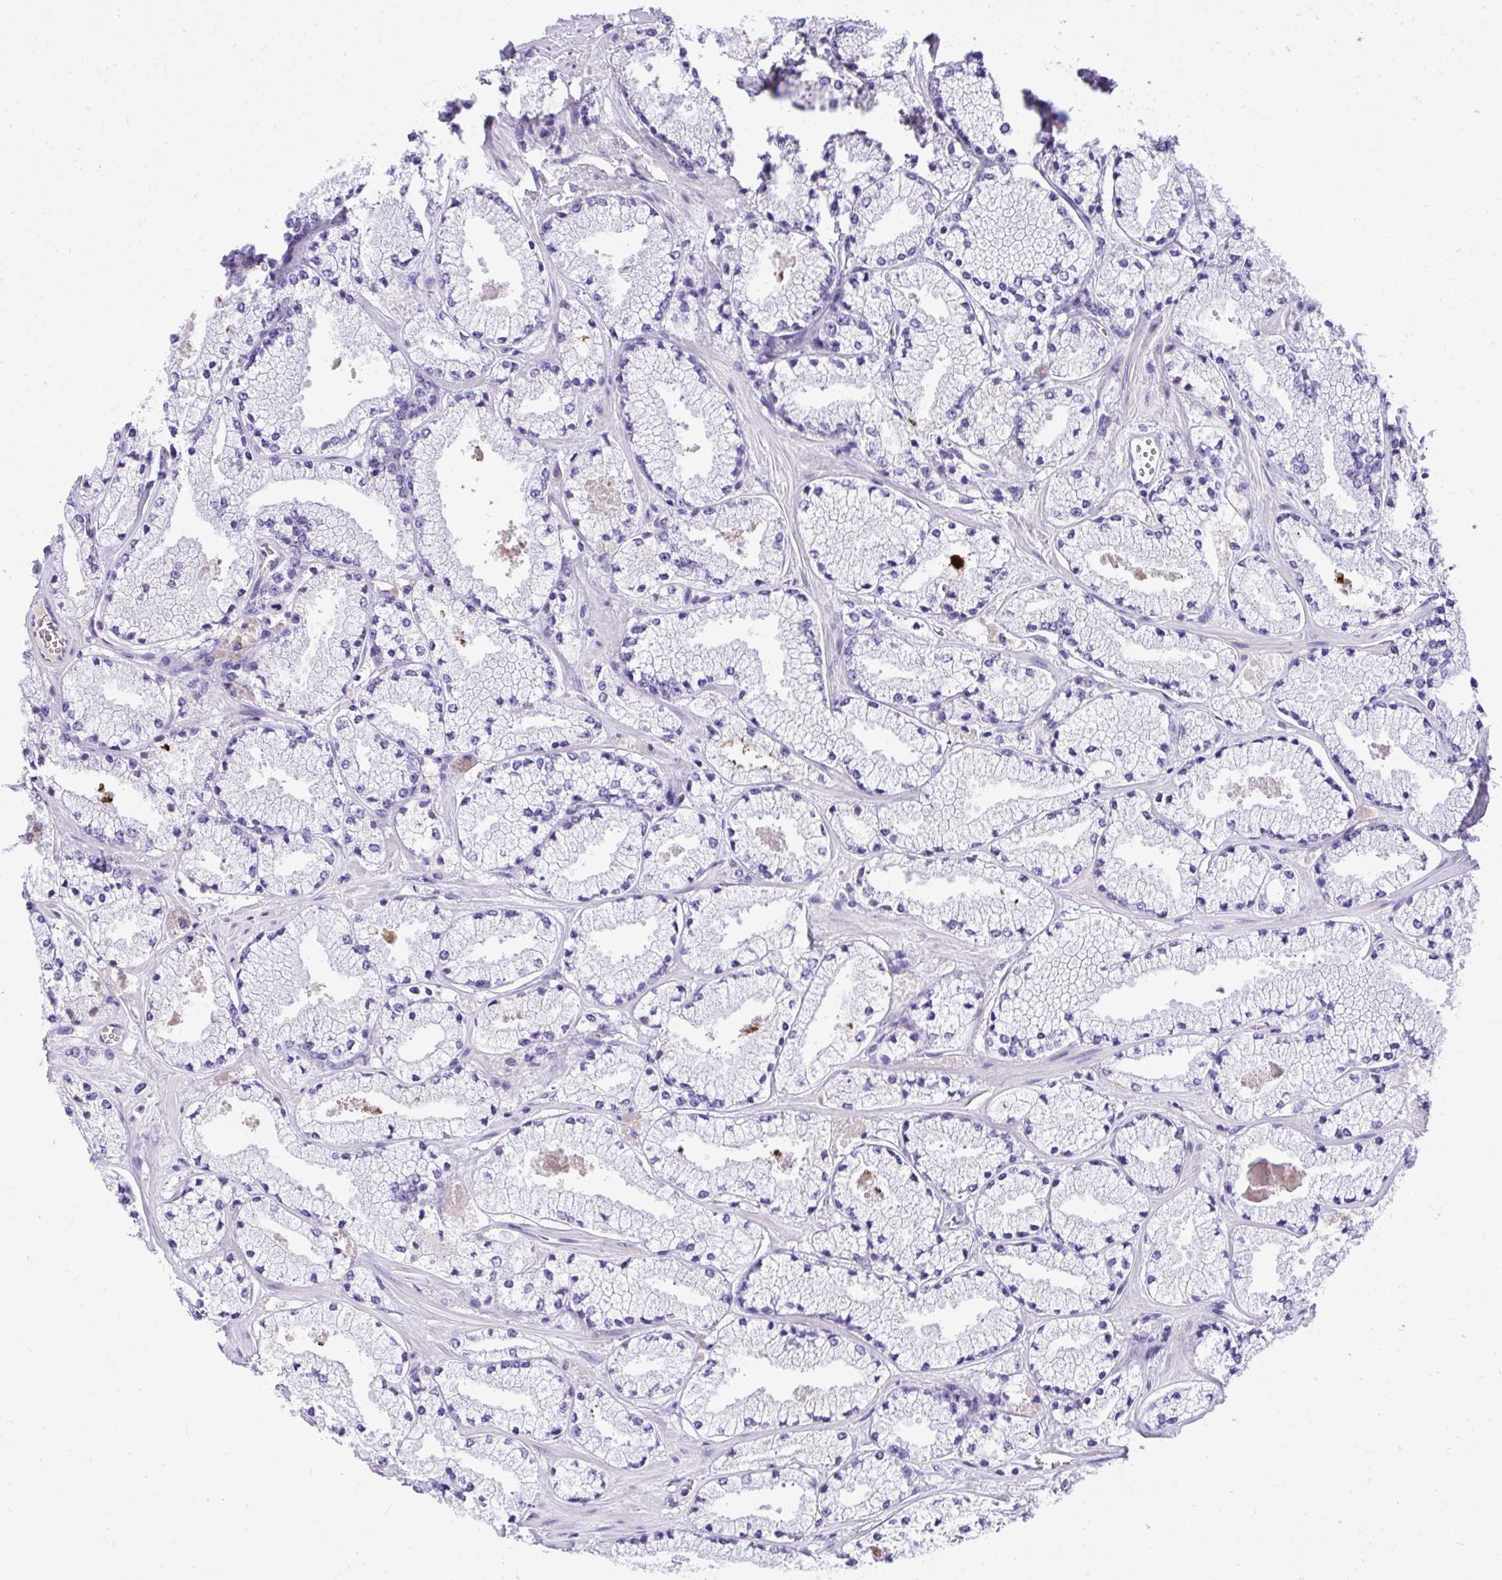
{"staining": {"intensity": "negative", "quantity": "none", "location": "none"}, "tissue": "prostate cancer", "cell_type": "Tumor cells", "image_type": "cancer", "snomed": [{"axis": "morphology", "description": "Adenocarcinoma, High grade"}, {"axis": "topography", "description": "Prostate"}], "caption": "Tumor cells show no significant expression in prostate adenocarcinoma (high-grade).", "gene": "HRG", "patient": {"sex": "male", "age": 63}}